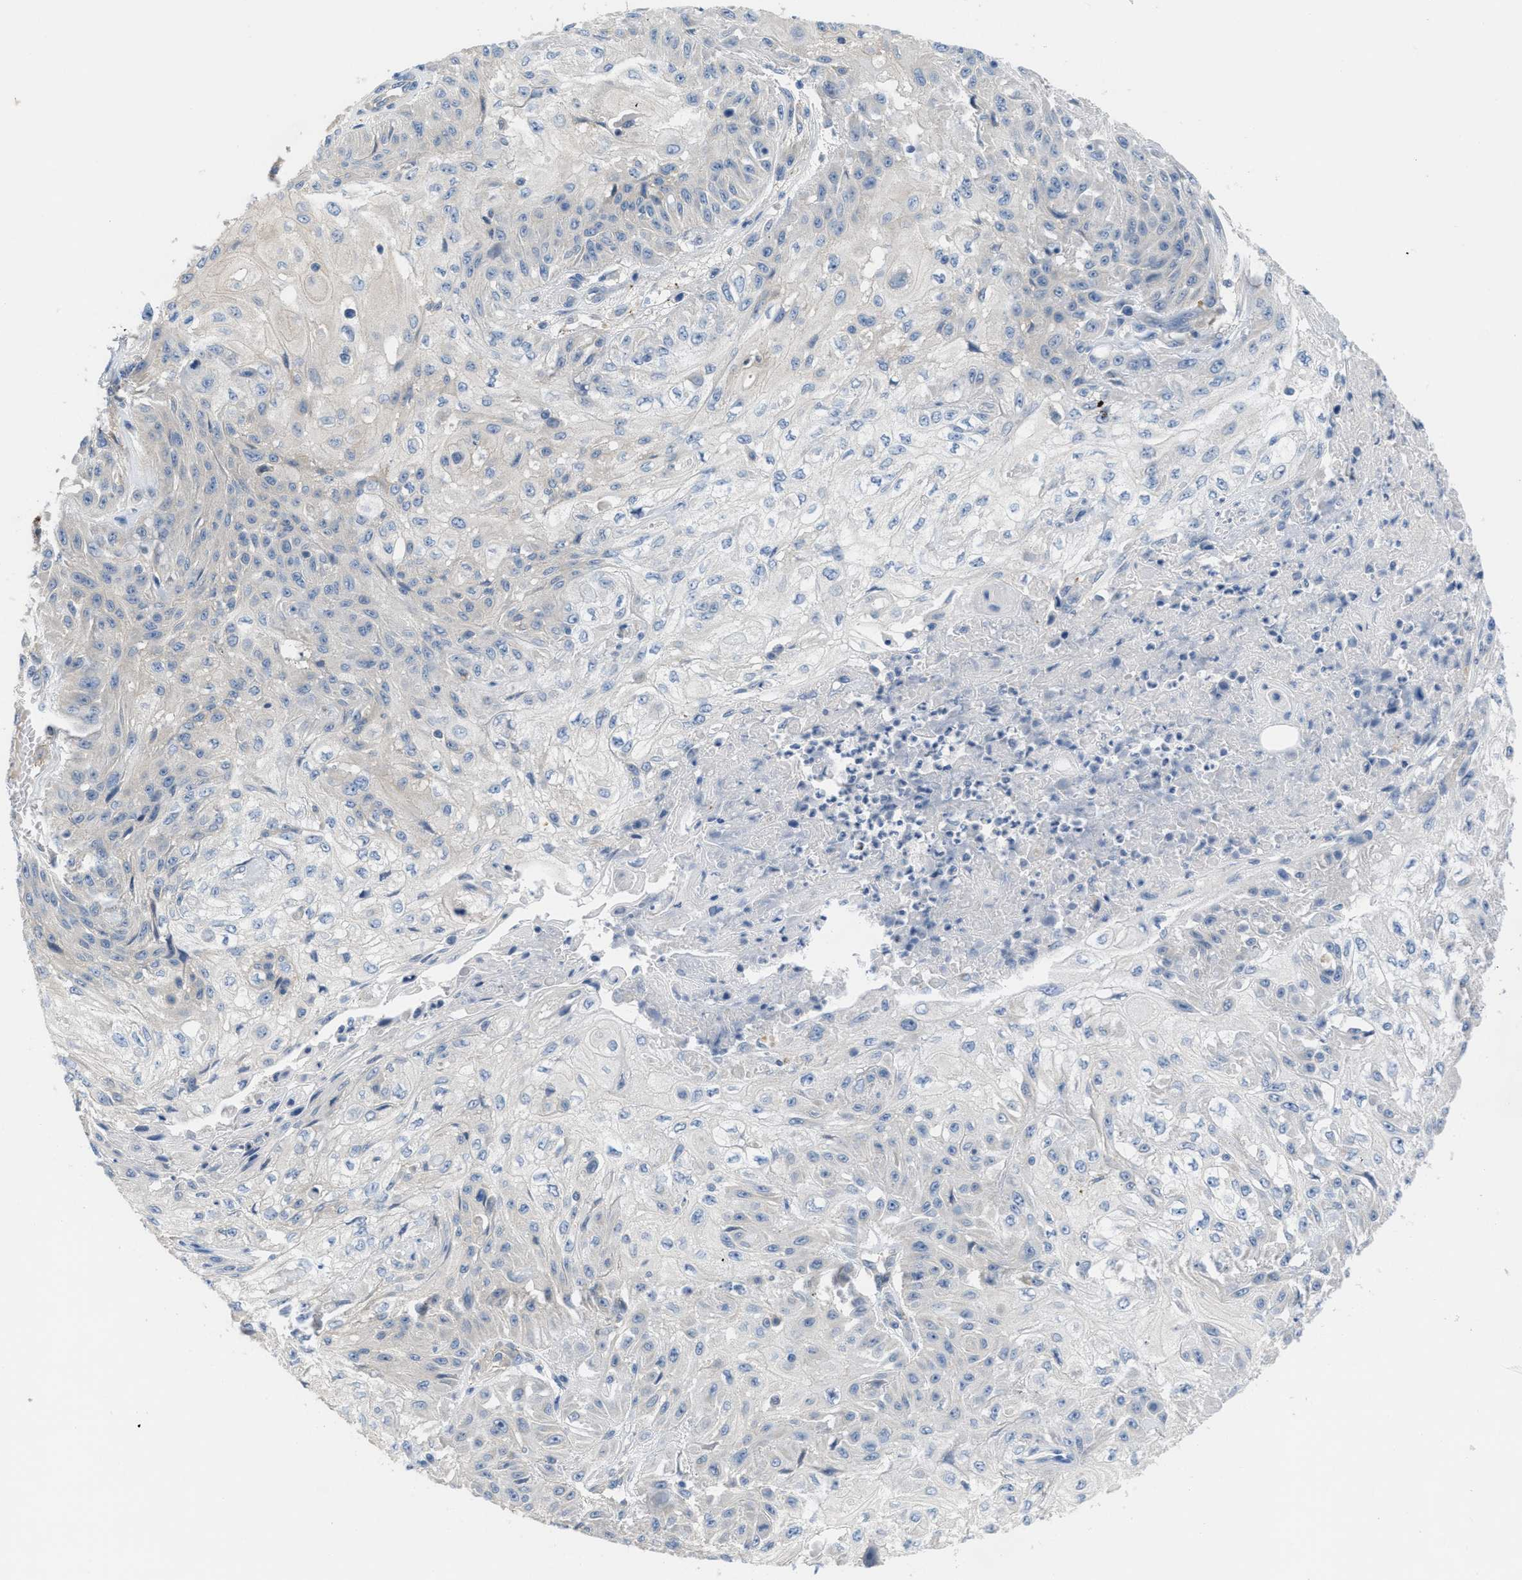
{"staining": {"intensity": "negative", "quantity": "none", "location": "none"}, "tissue": "skin cancer", "cell_type": "Tumor cells", "image_type": "cancer", "snomed": [{"axis": "morphology", "description": "Squamous cell carcinoma, NOS"}, {"axis": "morphology", "description": "Squamous cell carcinoma, metastatic, NOS"}, {"axis": "topography", "description": "Skin"}, {"axis": "topography", "description": "Lymph node"}], "caption": "Protein analysis of skin squamous cell carcinoma shows no significant positivity in tumor cells.", "gene": "UBA5", "patient": {"sex": "male", "age": 75}}